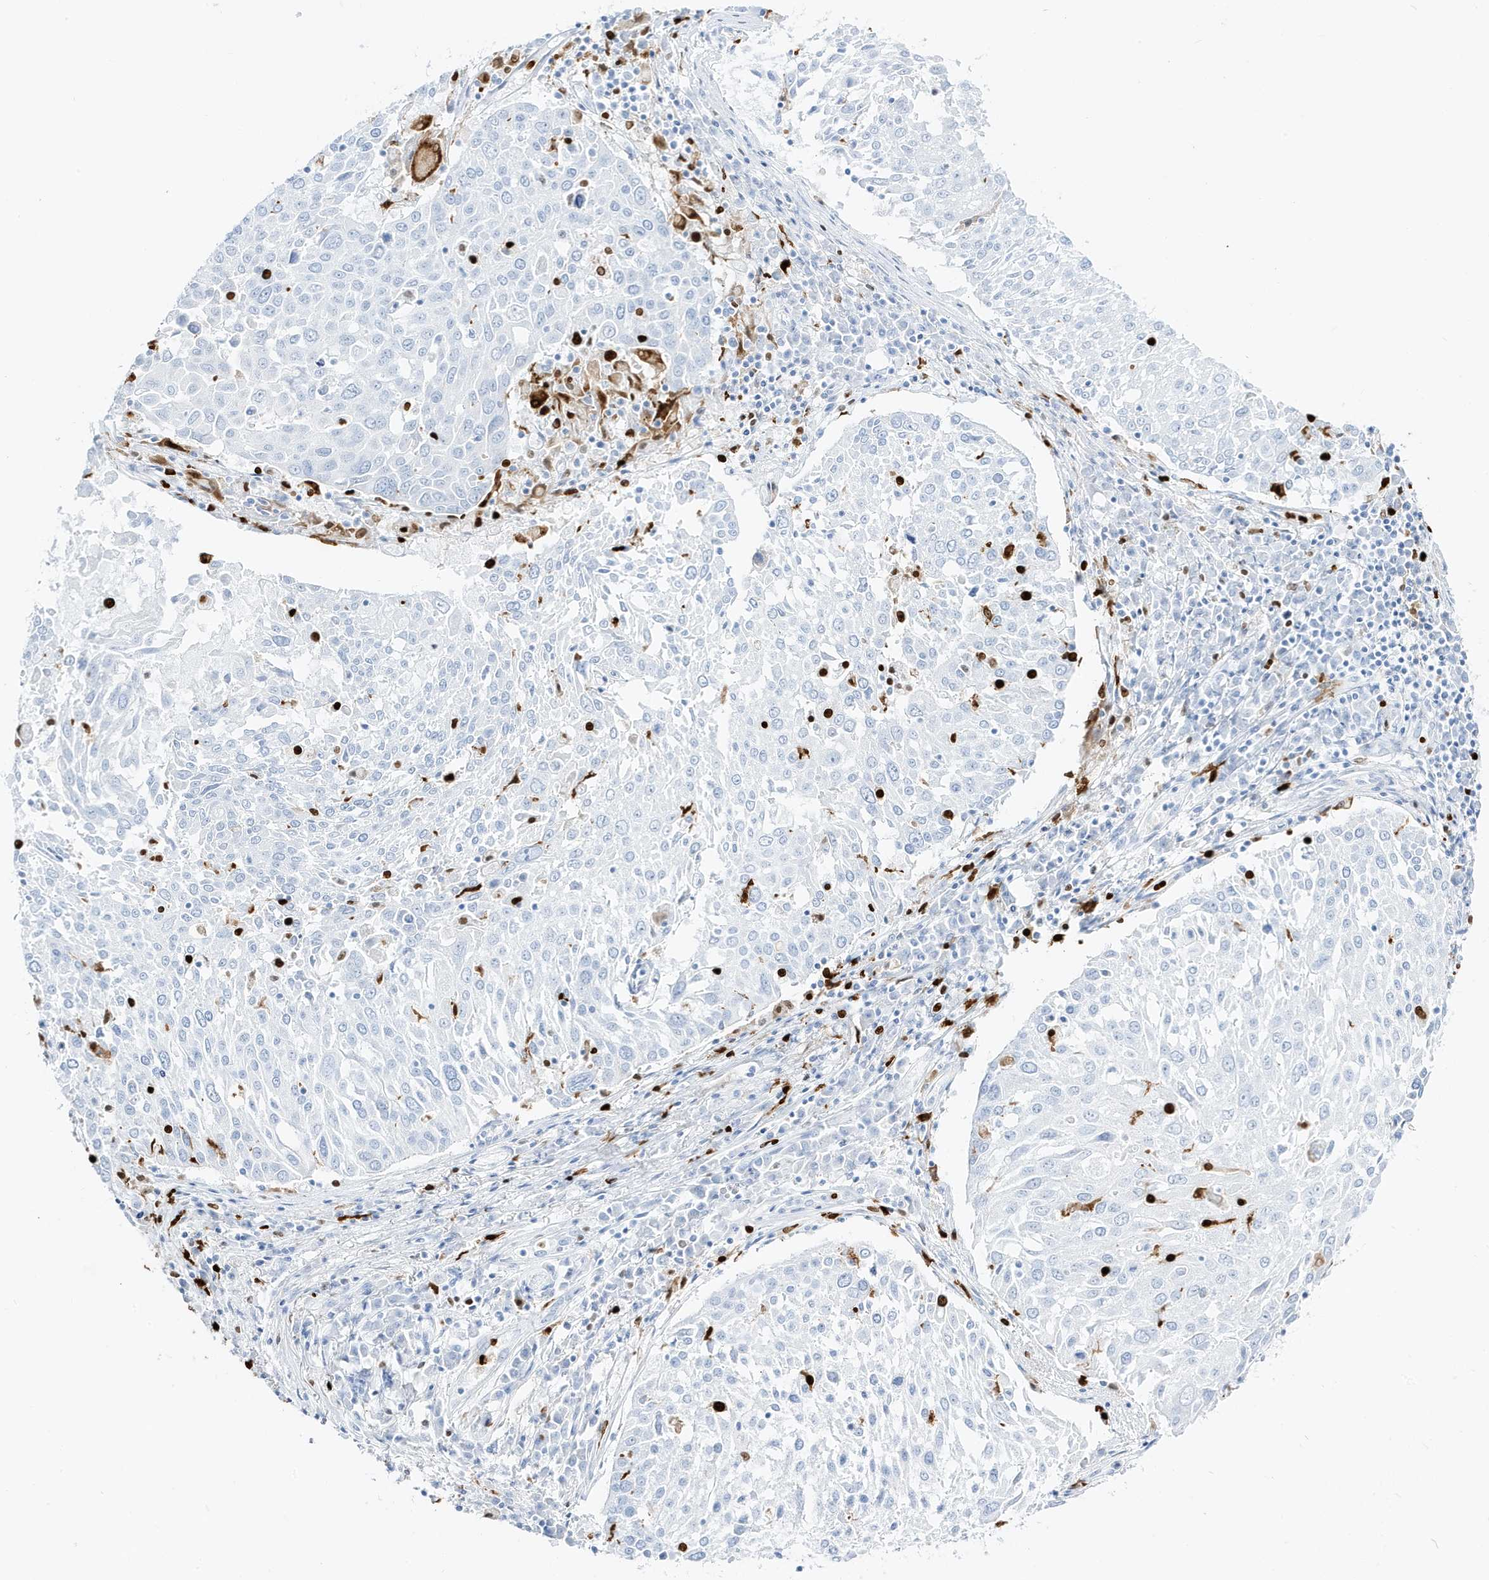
{"staining": {"intensity": "negative", "quantity": "none", "location": "none"}, "tissue": "lung cancer", "cell_type": "Tumor cells", "image_type": "cancer", "snomed": [{"axis": "morphology", "description": "Squamous cell carcinoma, NOS"}, {"axis": "topography", "description": "Lung"}], "caption": "Tumor cells are negative for brown protein staining in squamous cell carcinoma (lung). Nuclei are stained in blue.", "gene": "MNDA", "patient": {"sex": "male", "age": 65}}